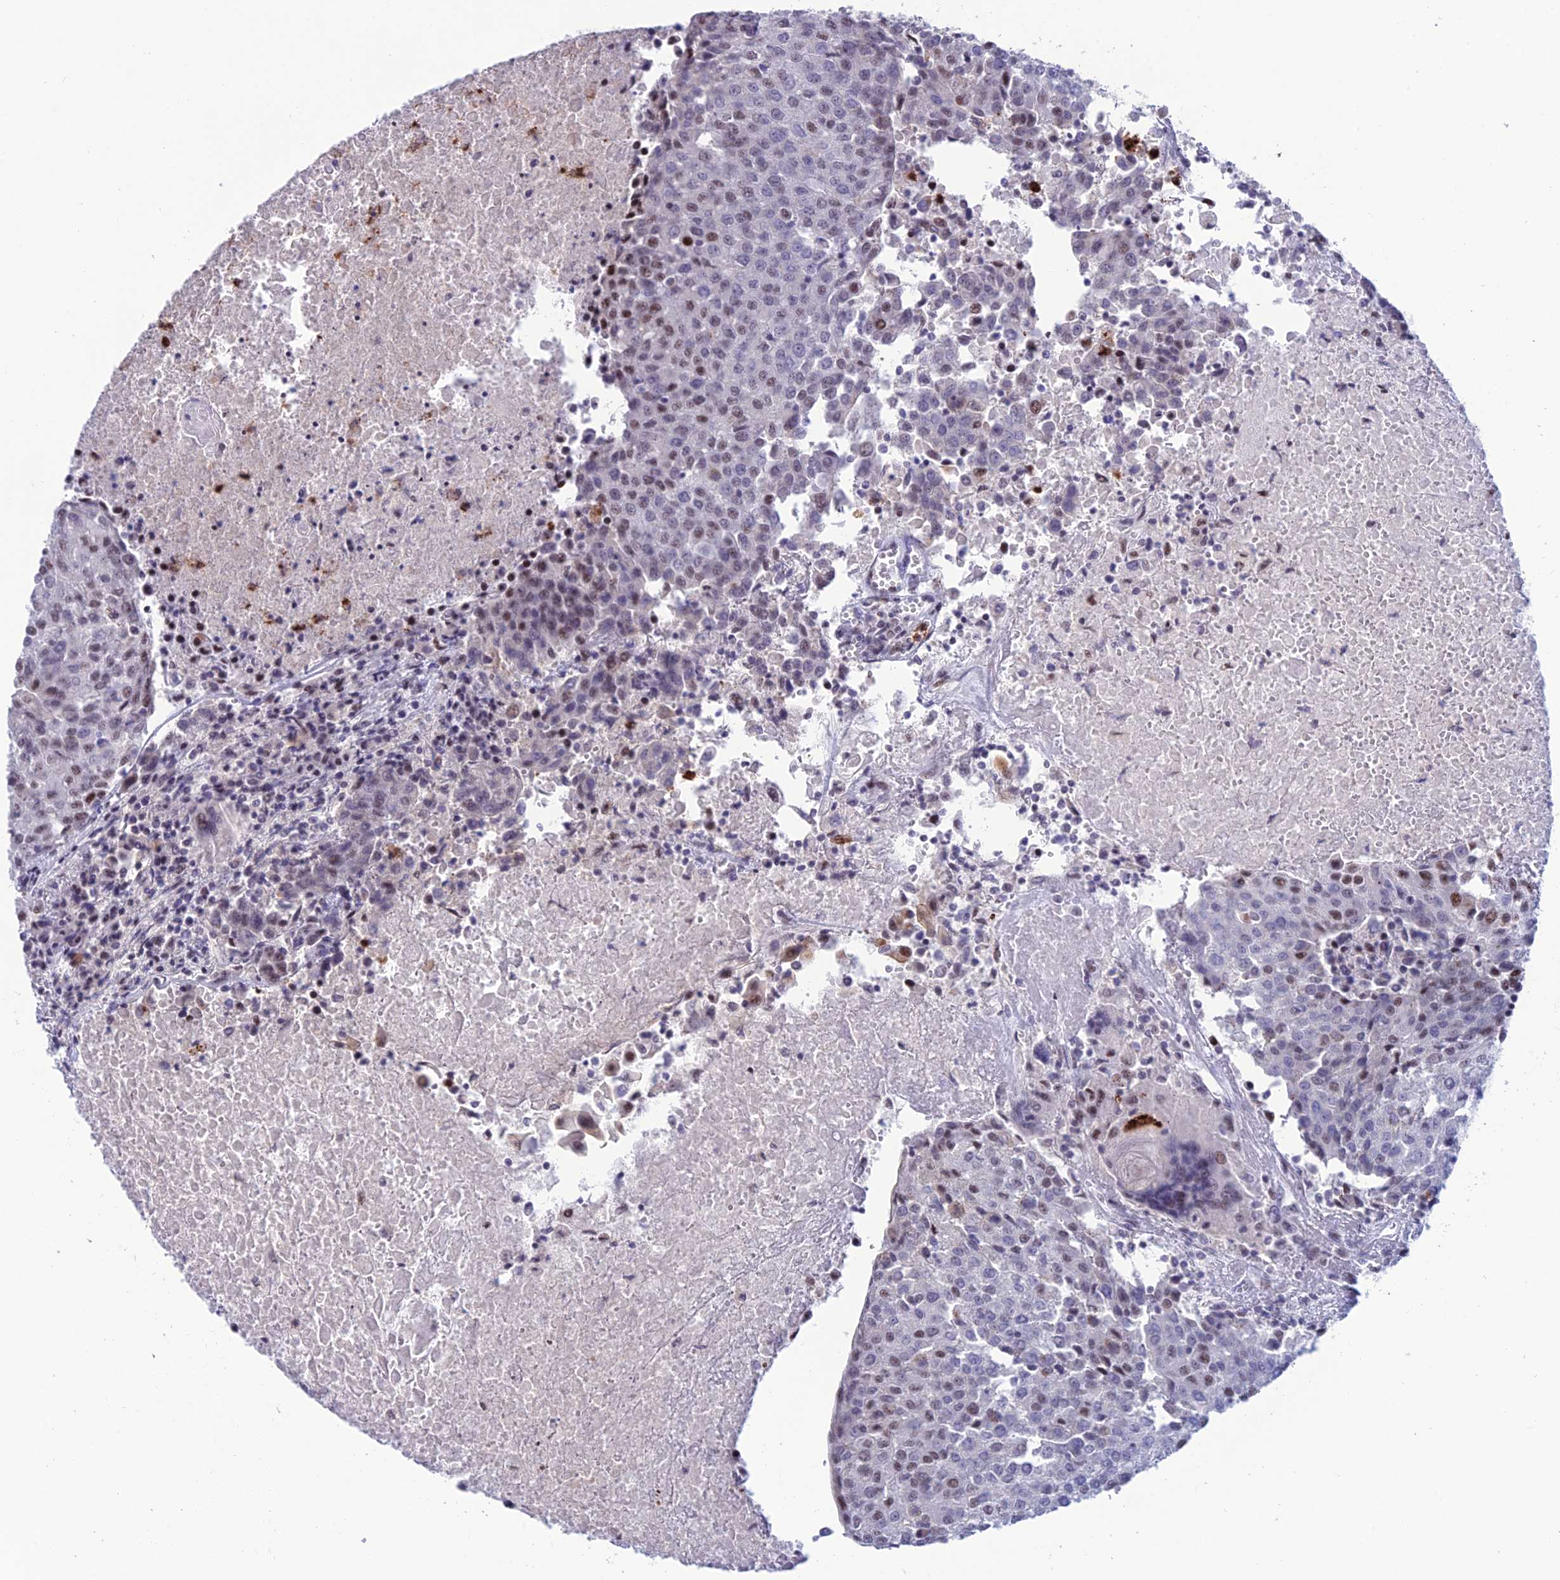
{"staining": {"intensity": "moderate", "quantity": "<25%", "location": "nuclear"}, "tissue": "urothelial cancer", "cell_type": "Tumor cells", "image_type": "cancer", "snomed": [{"axis": "morphology", "description": "Urothelial carcinoma, High grade"}, {"axis": "topography", "description": "Urinary bladder"}], "caption": "A high-resolution histopathology image shows immunohistochemistry staining of urothelial cancer, which demonstrates moderate nuclear staining in about <25% of tumor cells.", "gene": "MFSD2B", "patient": {"sex": "female", "age": 85}}